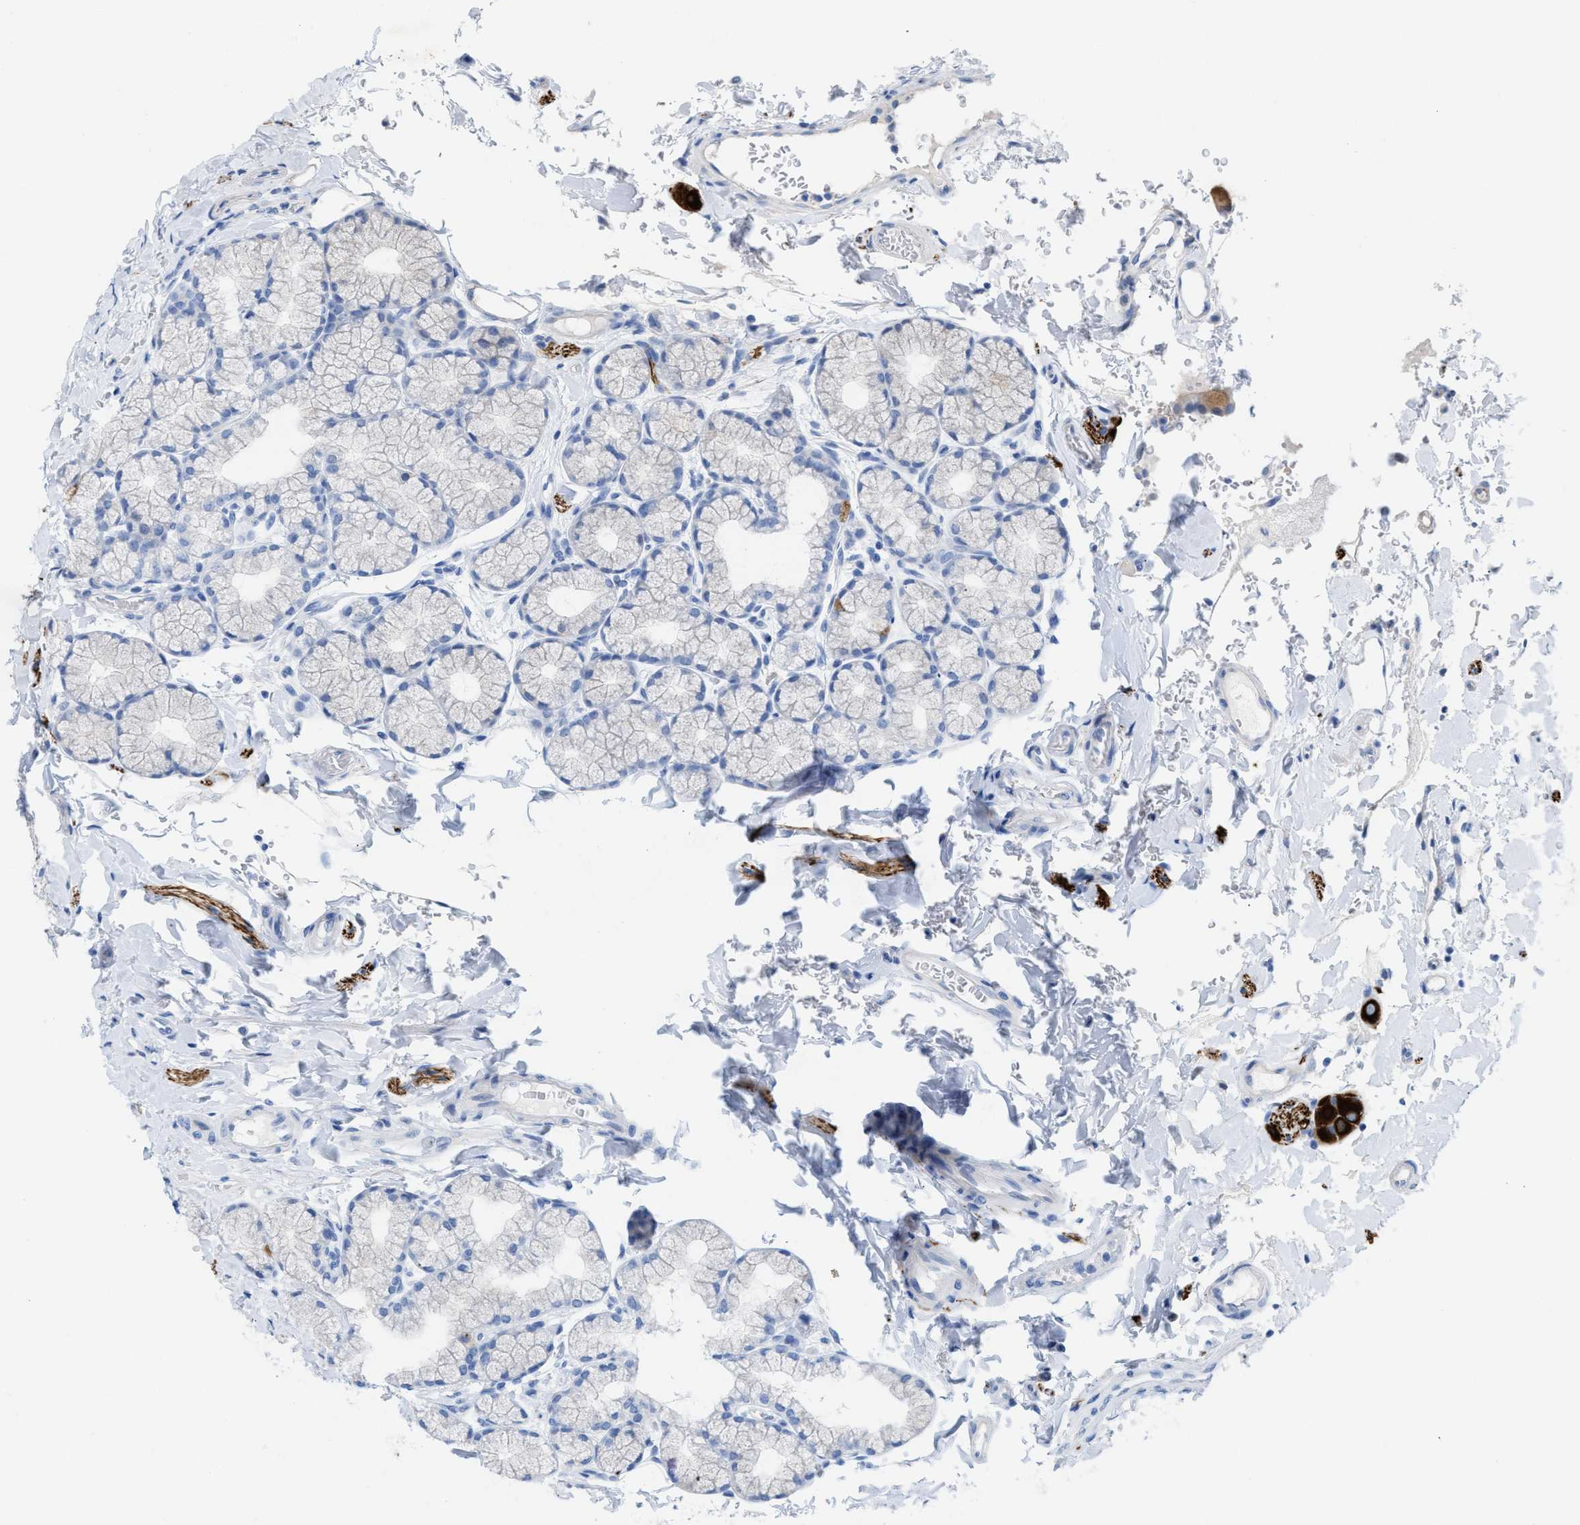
{"staining": {"intensity": "strong", "quantity": "<25%", "location": "cytoplasmic/membranous"}, "tissue": "duodenum", "cell_type": "Glandular cells", "image_type": "normal", "snomed": [{"axis": "morphology", "description": "Normal tissue, NOS"}, {"axis": "topography", "description": "Duodenum"}], "caption": "This is a histology image of immunohistochemistry (IHC) staining of unremarkable duodenum, which shows strong positivity in the cytoplasmic/membranous of glandular cells.", "gene": "ANKFN1", "patient": {"sex": "male", "age": 50}}